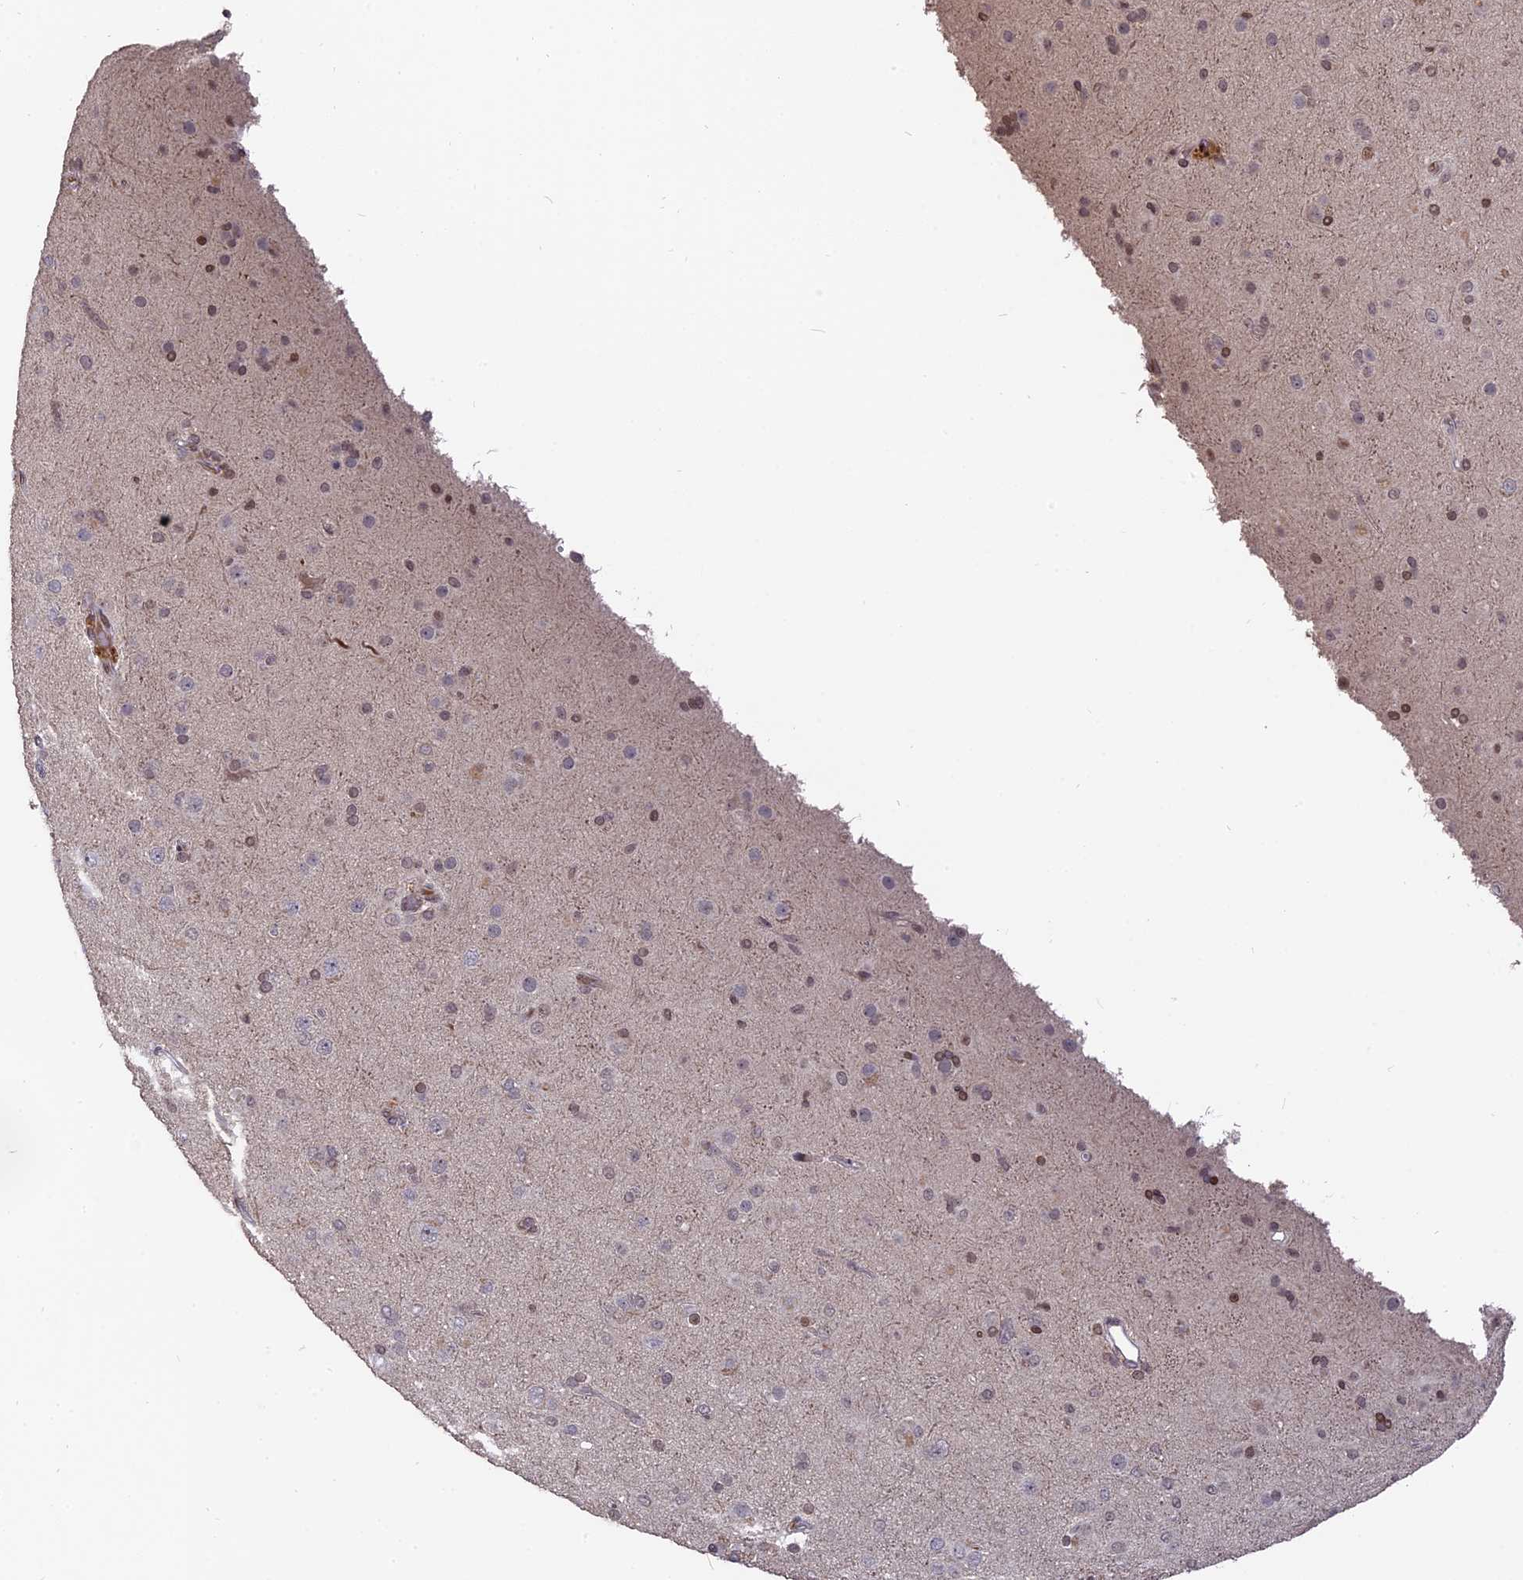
{"staining": {"intensity": "weak", "quantity": "<25%", "location": "nuclear"}, "tissue": "glioma", "cell_type": "Tumor cells", "image_type": "cancer", "snomed": [{"axis": "morphology", "description": "Glioma, malignant, Low grade"}, {"axis": "topography", "description": "Brain"}], "caption": "This is an IHC image of human glioma. There is no expression in tumor cells.", "gene": "NR1H3", "patient": {"sex": "male", "age": 65}}